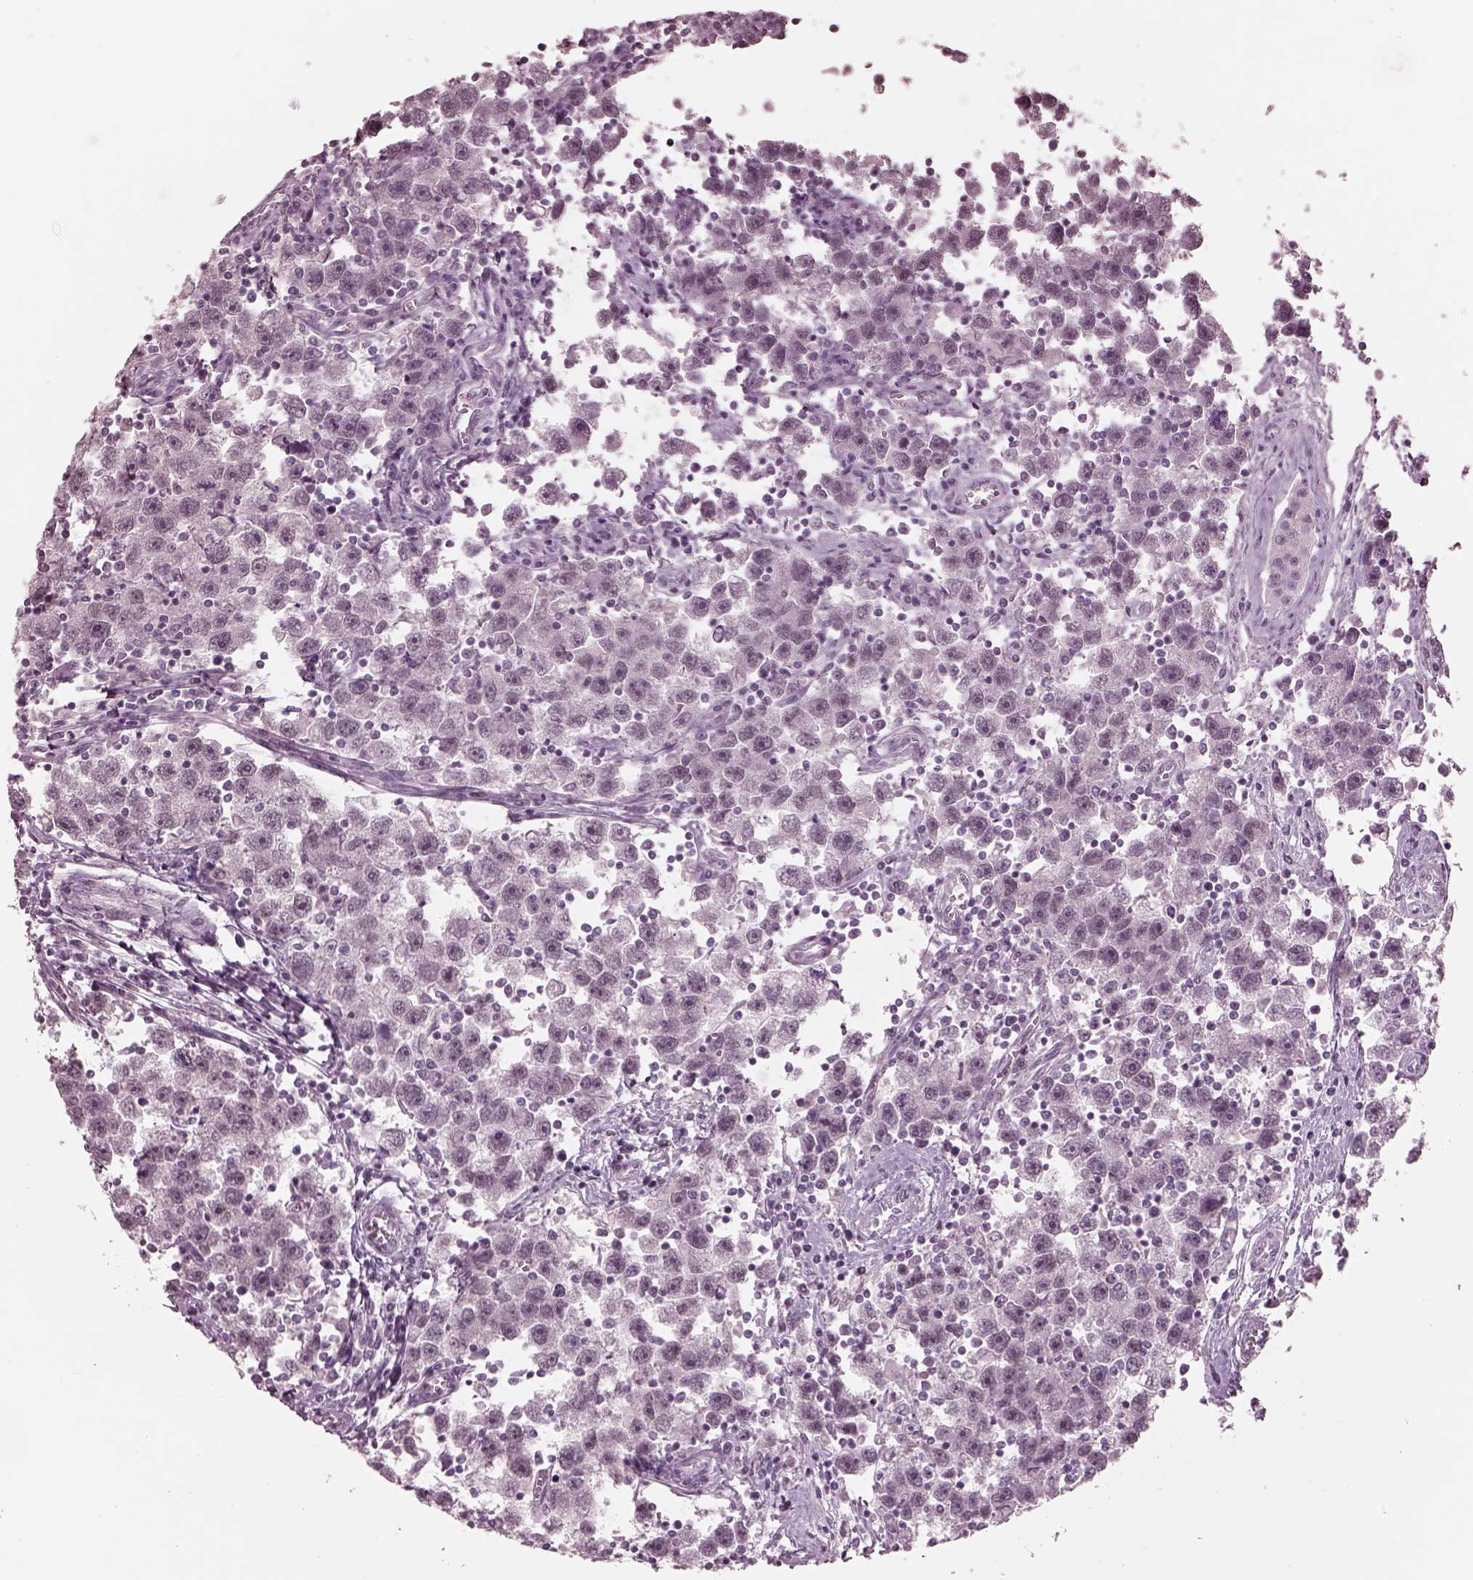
{"staining": {"intensity": "negative", "quantity": "none", "location": "none"}, "tissue": "testis cancer", "cell_type": "Tumor cells", "image_type": "cancer", "snomed": [{"axis": "morphology", "description": "Seminoma, NOS"}, {"axis": "topography", "description": "Testis"}], "caption": "An immunohistochemistry histopathology image of seminoma (testis) is shown. There is no staining in tumor cells of seminoma (testis).", "gene": "GARIN4", "patient": {"sex": "male", "age": 30}}